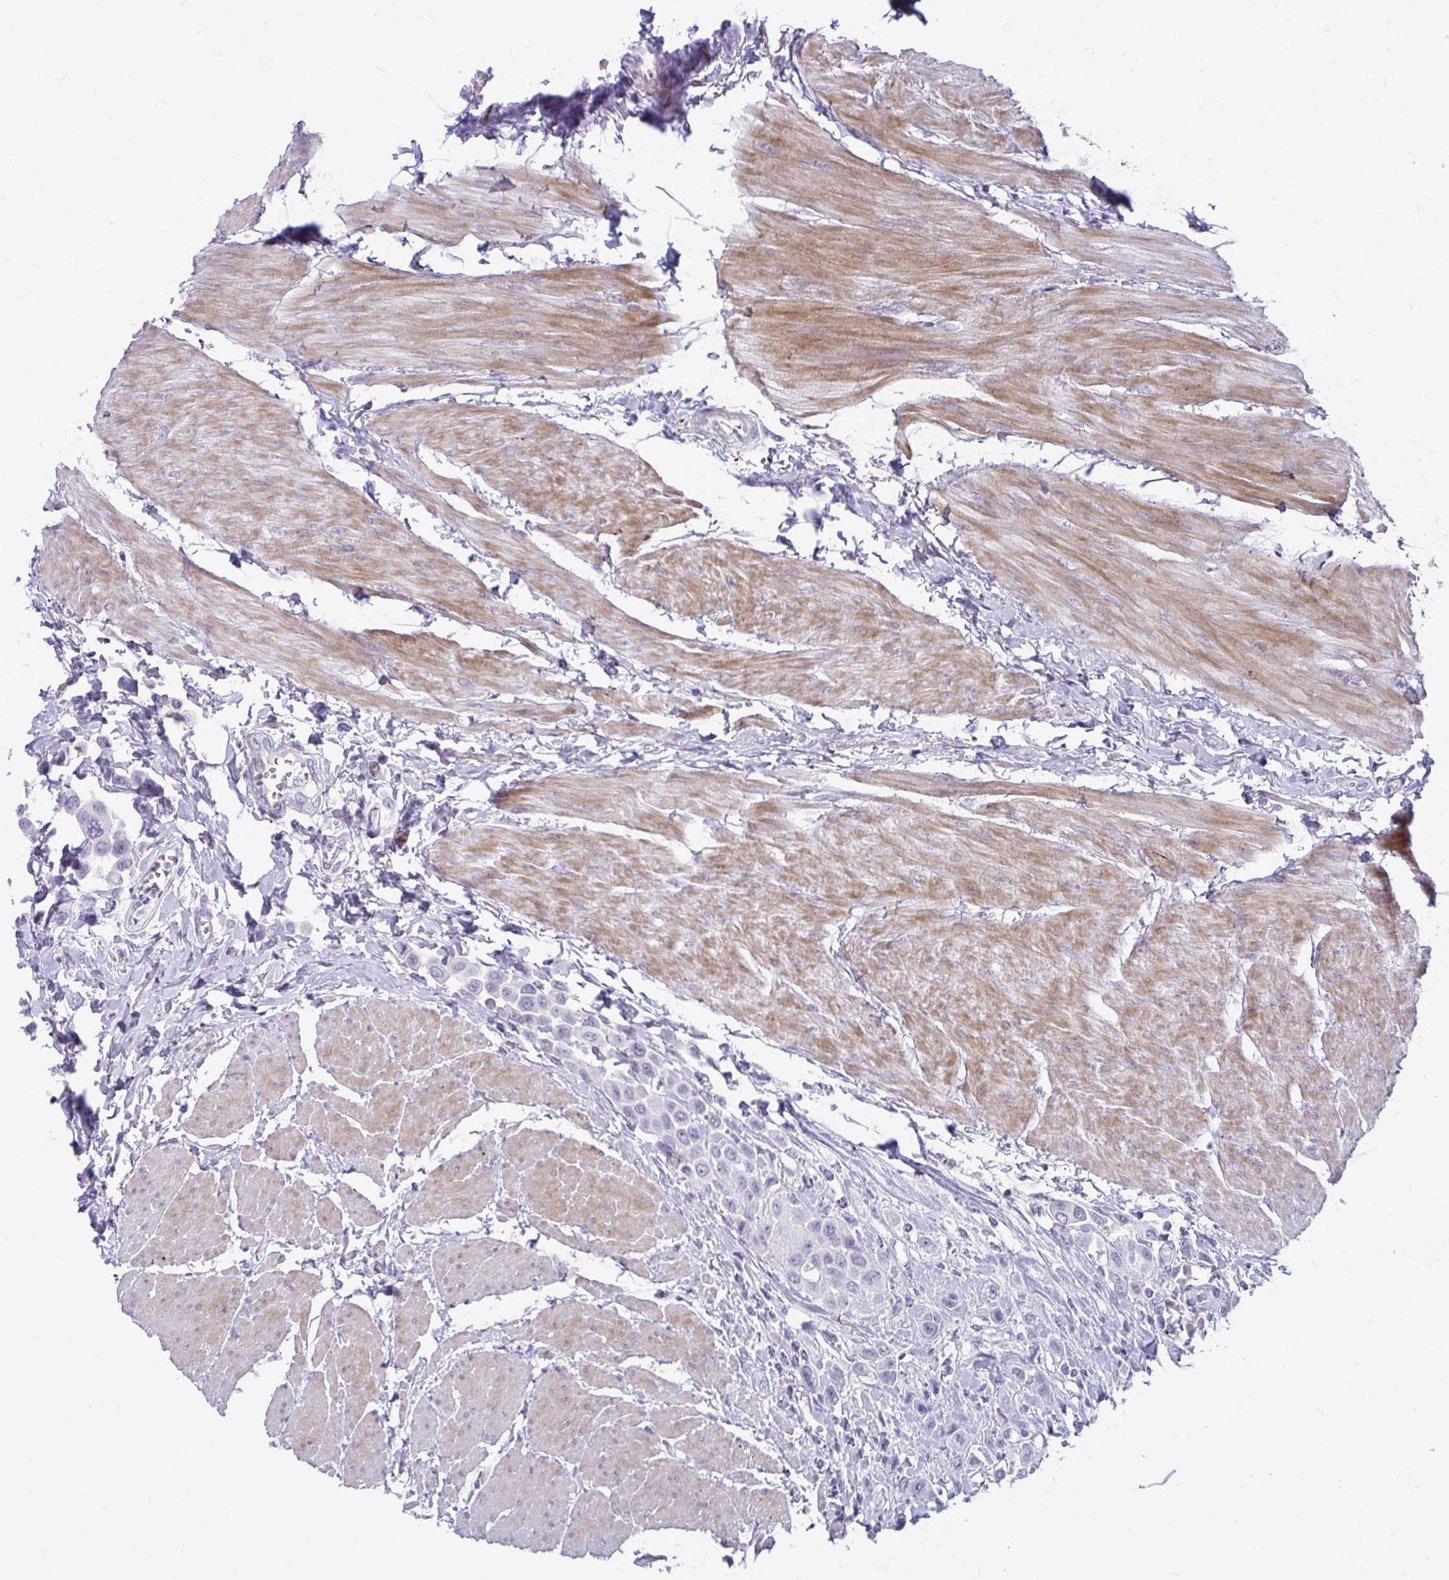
{"staining": {"intensity": "negative", "quantity": "none", "location": "none"}, "tissue": "urothelial cancer", "cell_type": "Tumor cells", "image_type": "cancer", "snomed": [{"axis": "morphology", "description": "Urothelial carcinoma, High grade"}, {"axis": "topography", "description": "Urinary bladder"}], "caption": "Immunohistochemistry (IHC) of human high-grade urothelial carcinoma reveals no expression in tumor cells.", "gene": "NPY", "patient": {"sex": "male", "age": 50}}